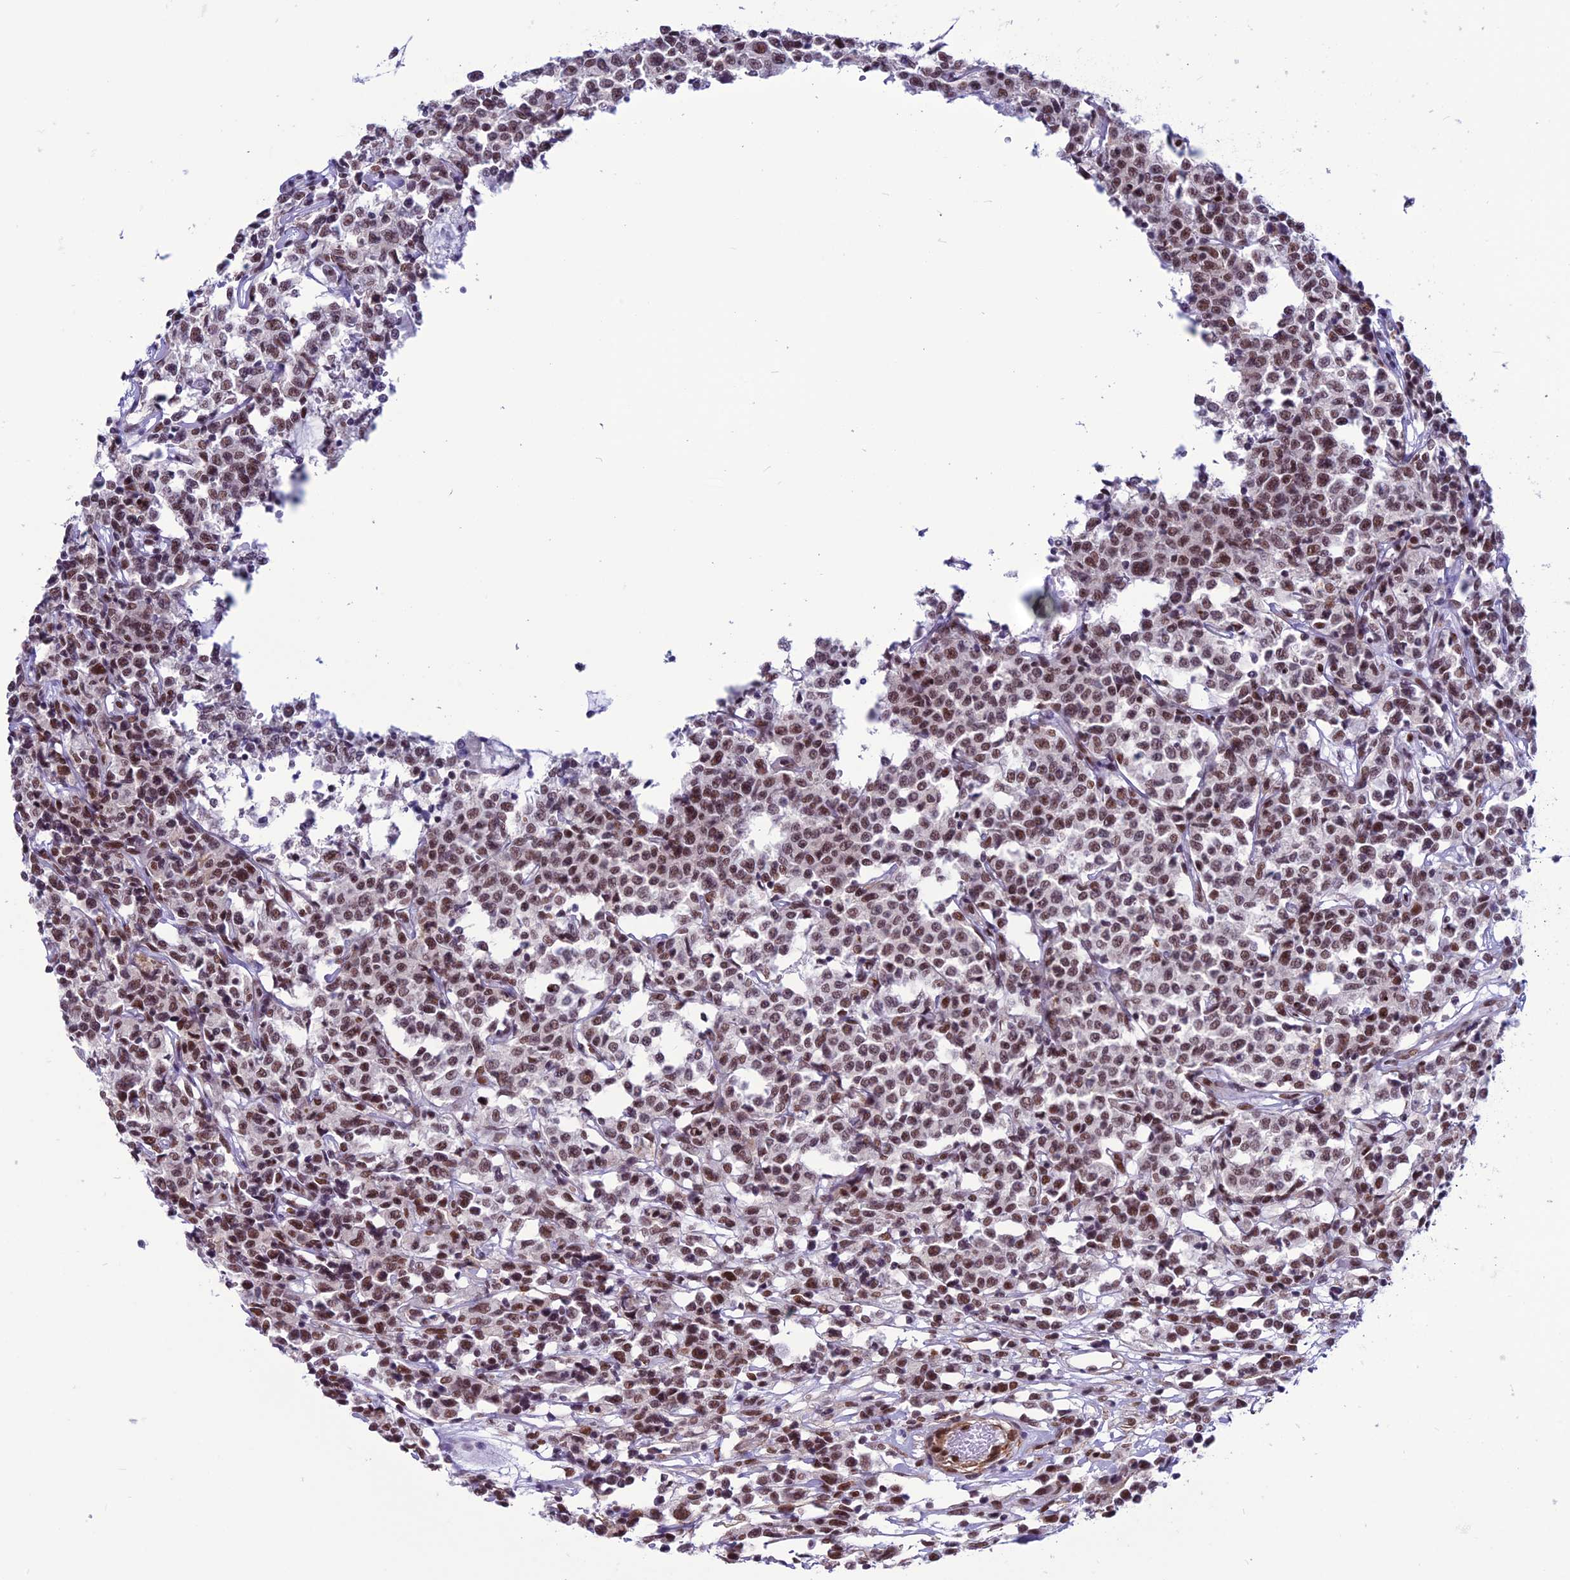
{"staining": {"intensity": "moderate", "quantity": ">75%", "location": "nuclear"}, "tissue": "lymphoma", "cell_type": "Tumor cells", "image_type": "cancer", "snomed": [{"axis": "morphology", "description": "Malignant lymphoma, non-Hodgkin's type, Low grade"}, {"axis": "topography", "description": "Small intestine"}], "caption": "Human lymphoma stained with a brown dye shows moderate nuclear positive staining in about >75% of tumor cells.", "gene": "U2AF1", "patient": {"sex": "female", "age": 59}}